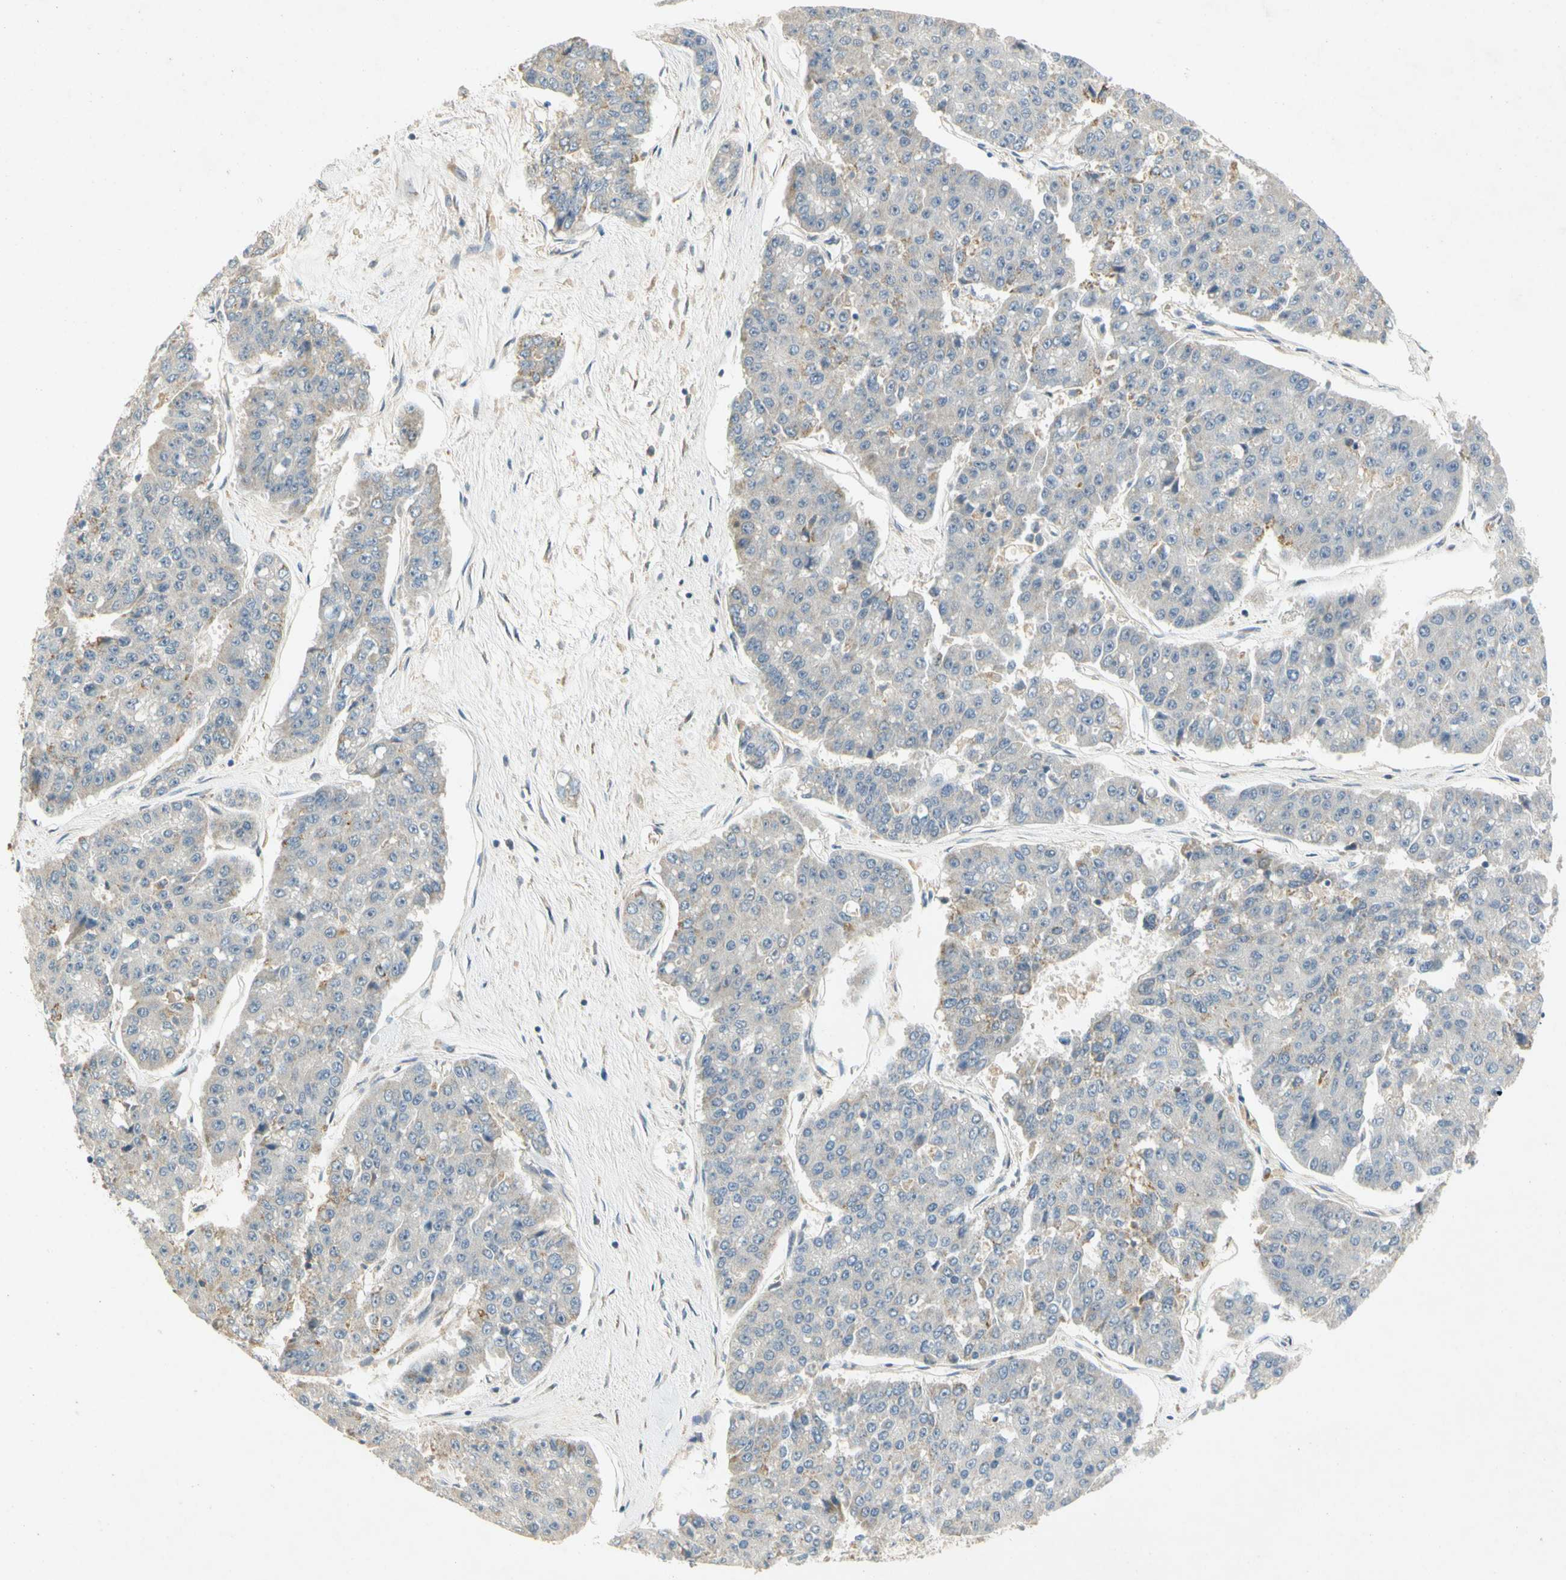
{"staining": {"intensity": "weak", "quantity": "<25%", "location": "cytoplasmic/membranous"}, "tissue": "pancreatic cancer", "cell_type": "Tumor cells", "image_type": "cancer", "snomed": [{"axis": "morphology", "description": "Adenocarcinoma, NOS"}, {"axis": "topography", "description": "Pancreas"}], "caption": "Photomicrograph shows no protein positivity in tumor cells of pancreatic adenocarcinoma tissue.", "gene": "GATD1", "patient": {"sex": "male", "age": 50}}